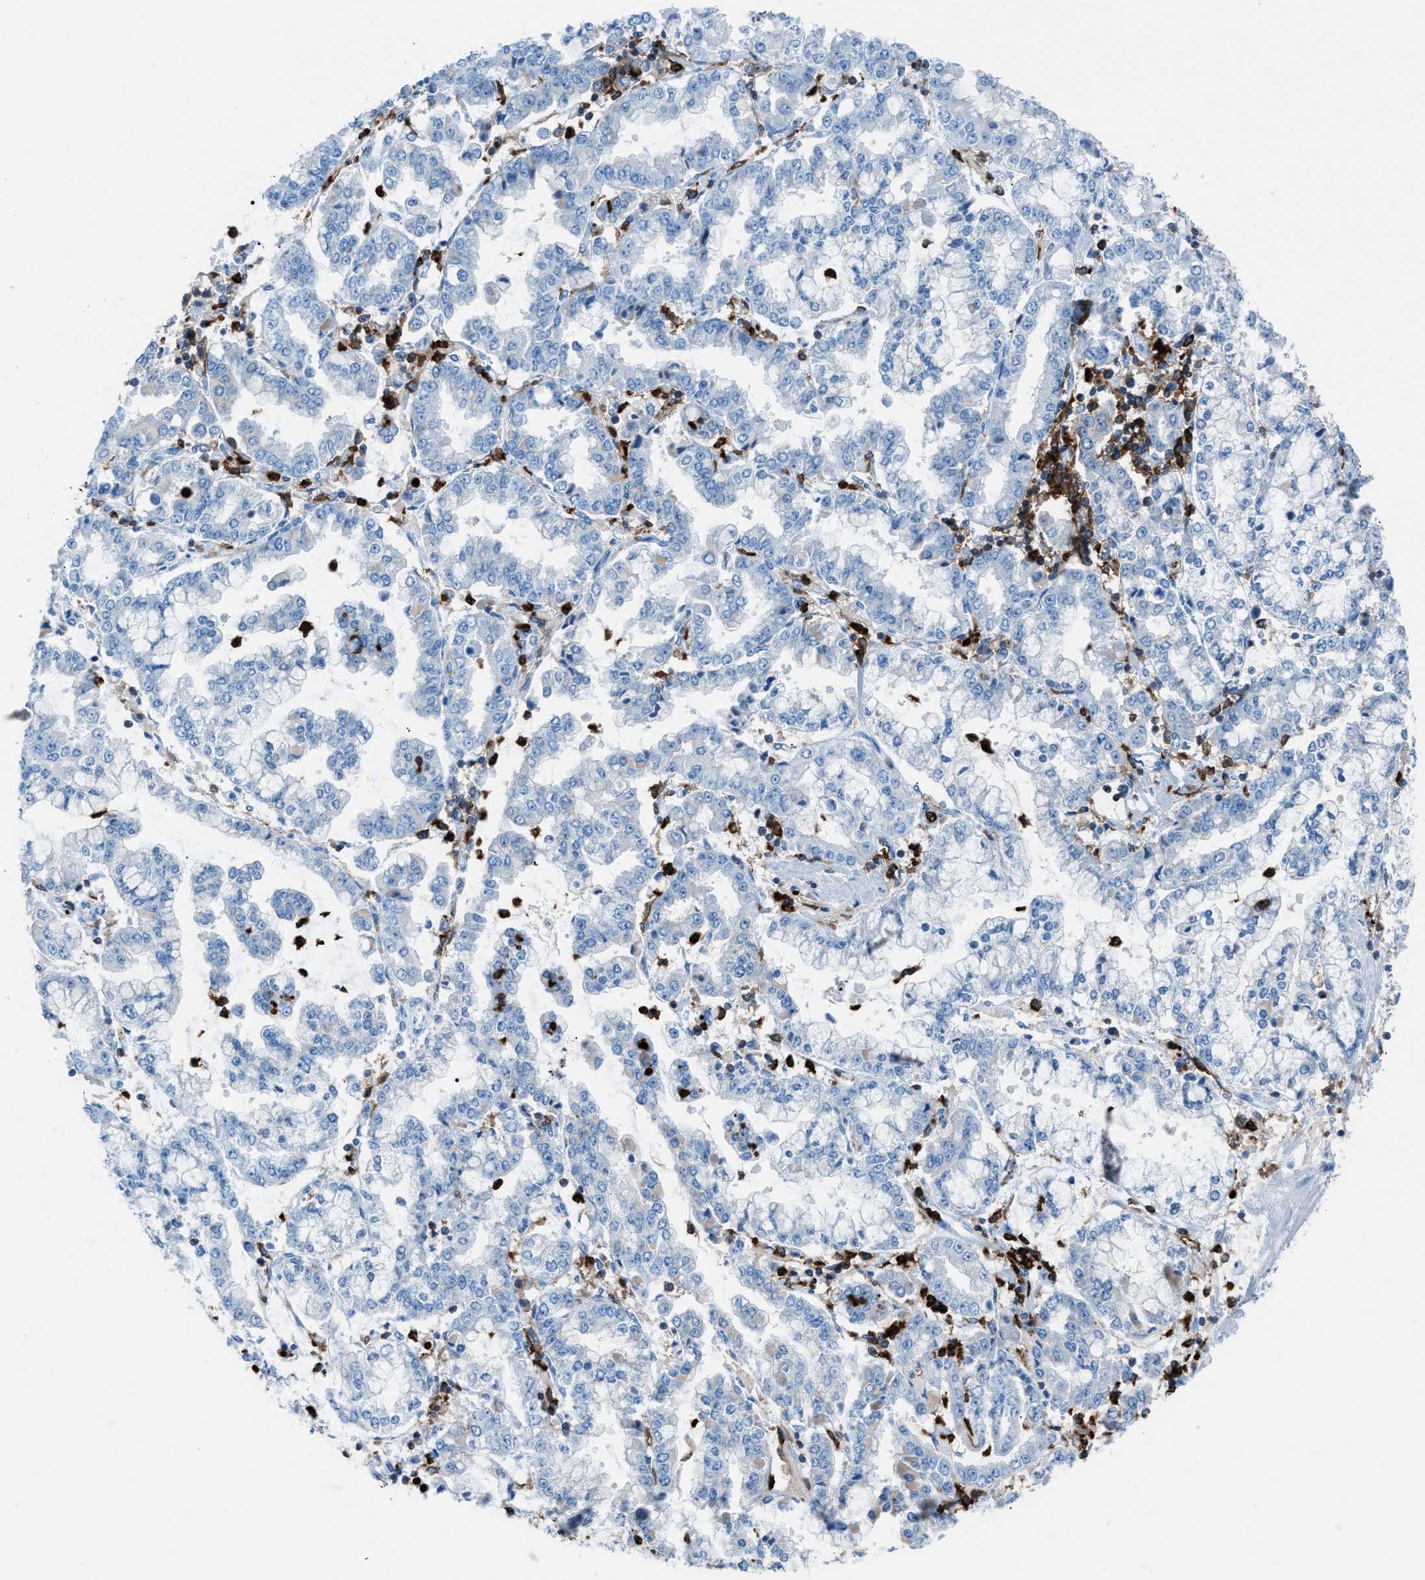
{"staining": {"intensity": "negative", "quantity": "none", "location": "none"}, "tissue": "stomach cancer", "cell_type": "Tumor cells", "image_type": "cancer", "snomed": [{"axis": "morphology", "description": "Adenocarcinoma, NOS"}, {"axis": "topography", "description": "Stomach"}], "caption": "Adenocarcinoma (stomach) was stained to show a protein in brown. There is no significant expression in tumor cells.", "gene": "ITGB2", "patient": {"sex": "male", "age": 76}}